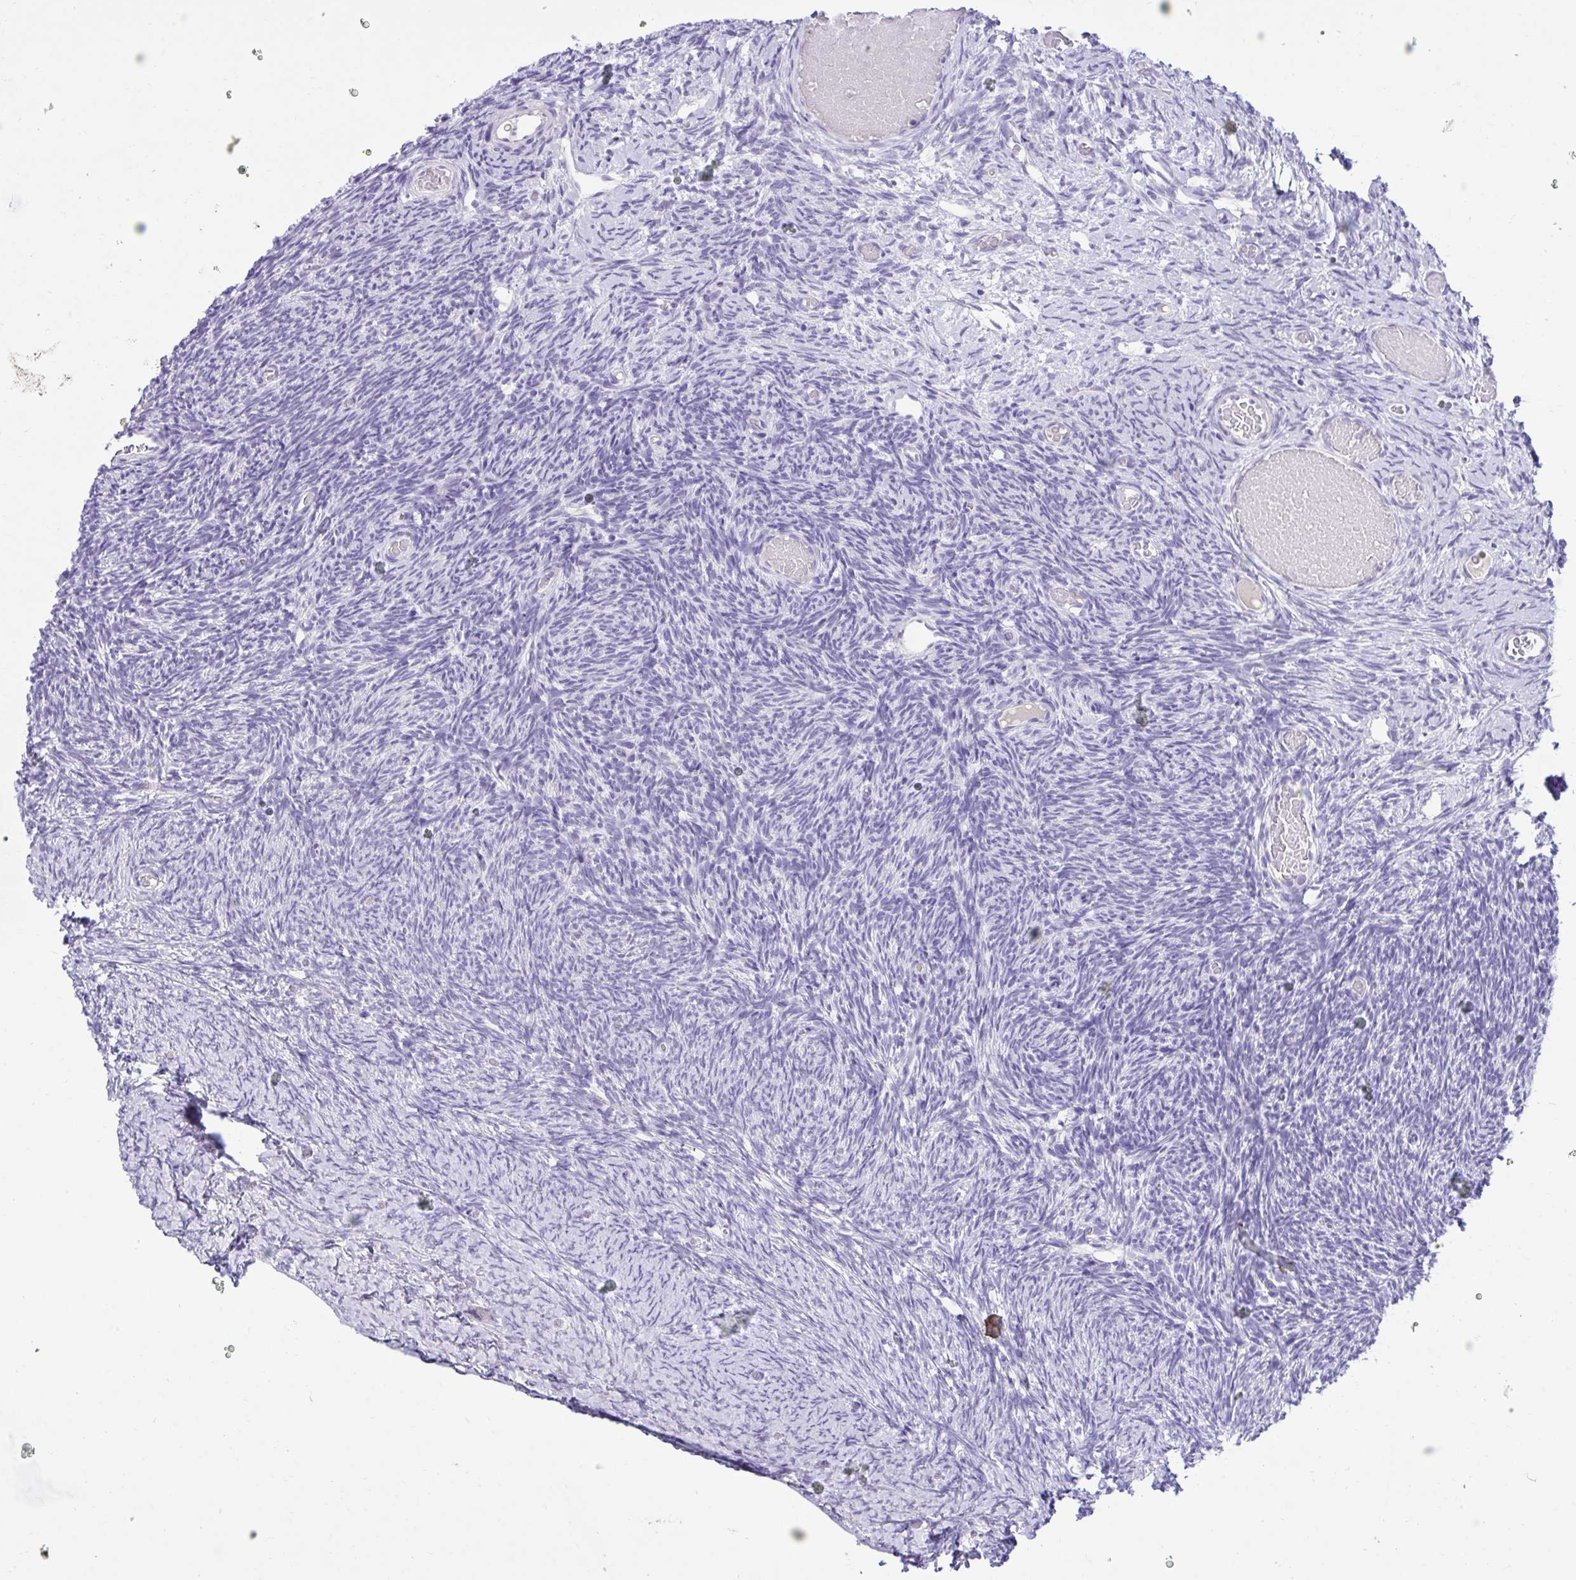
{"staining": {"intensity": "negative", "quantity": "none", "location": "none"}, "tissue": "ovary", "cell_type": "Follicle cells", "image_type": "normal", "snomed": [{"axis": "morphology", "description": "Normal tissue, NOS"}, {"axis": "topography", "description": "Ovary"}], "caption": "High magnification brightfield microscopy of normal ovary stained with DAB (3,3'-diaminobenzidine) (brown) and counterstained with hematoxylin (blue): follicle cells show no significant expression.", "gene": "TMCO5A", "patient": {"sex": "female", "age": 39}}